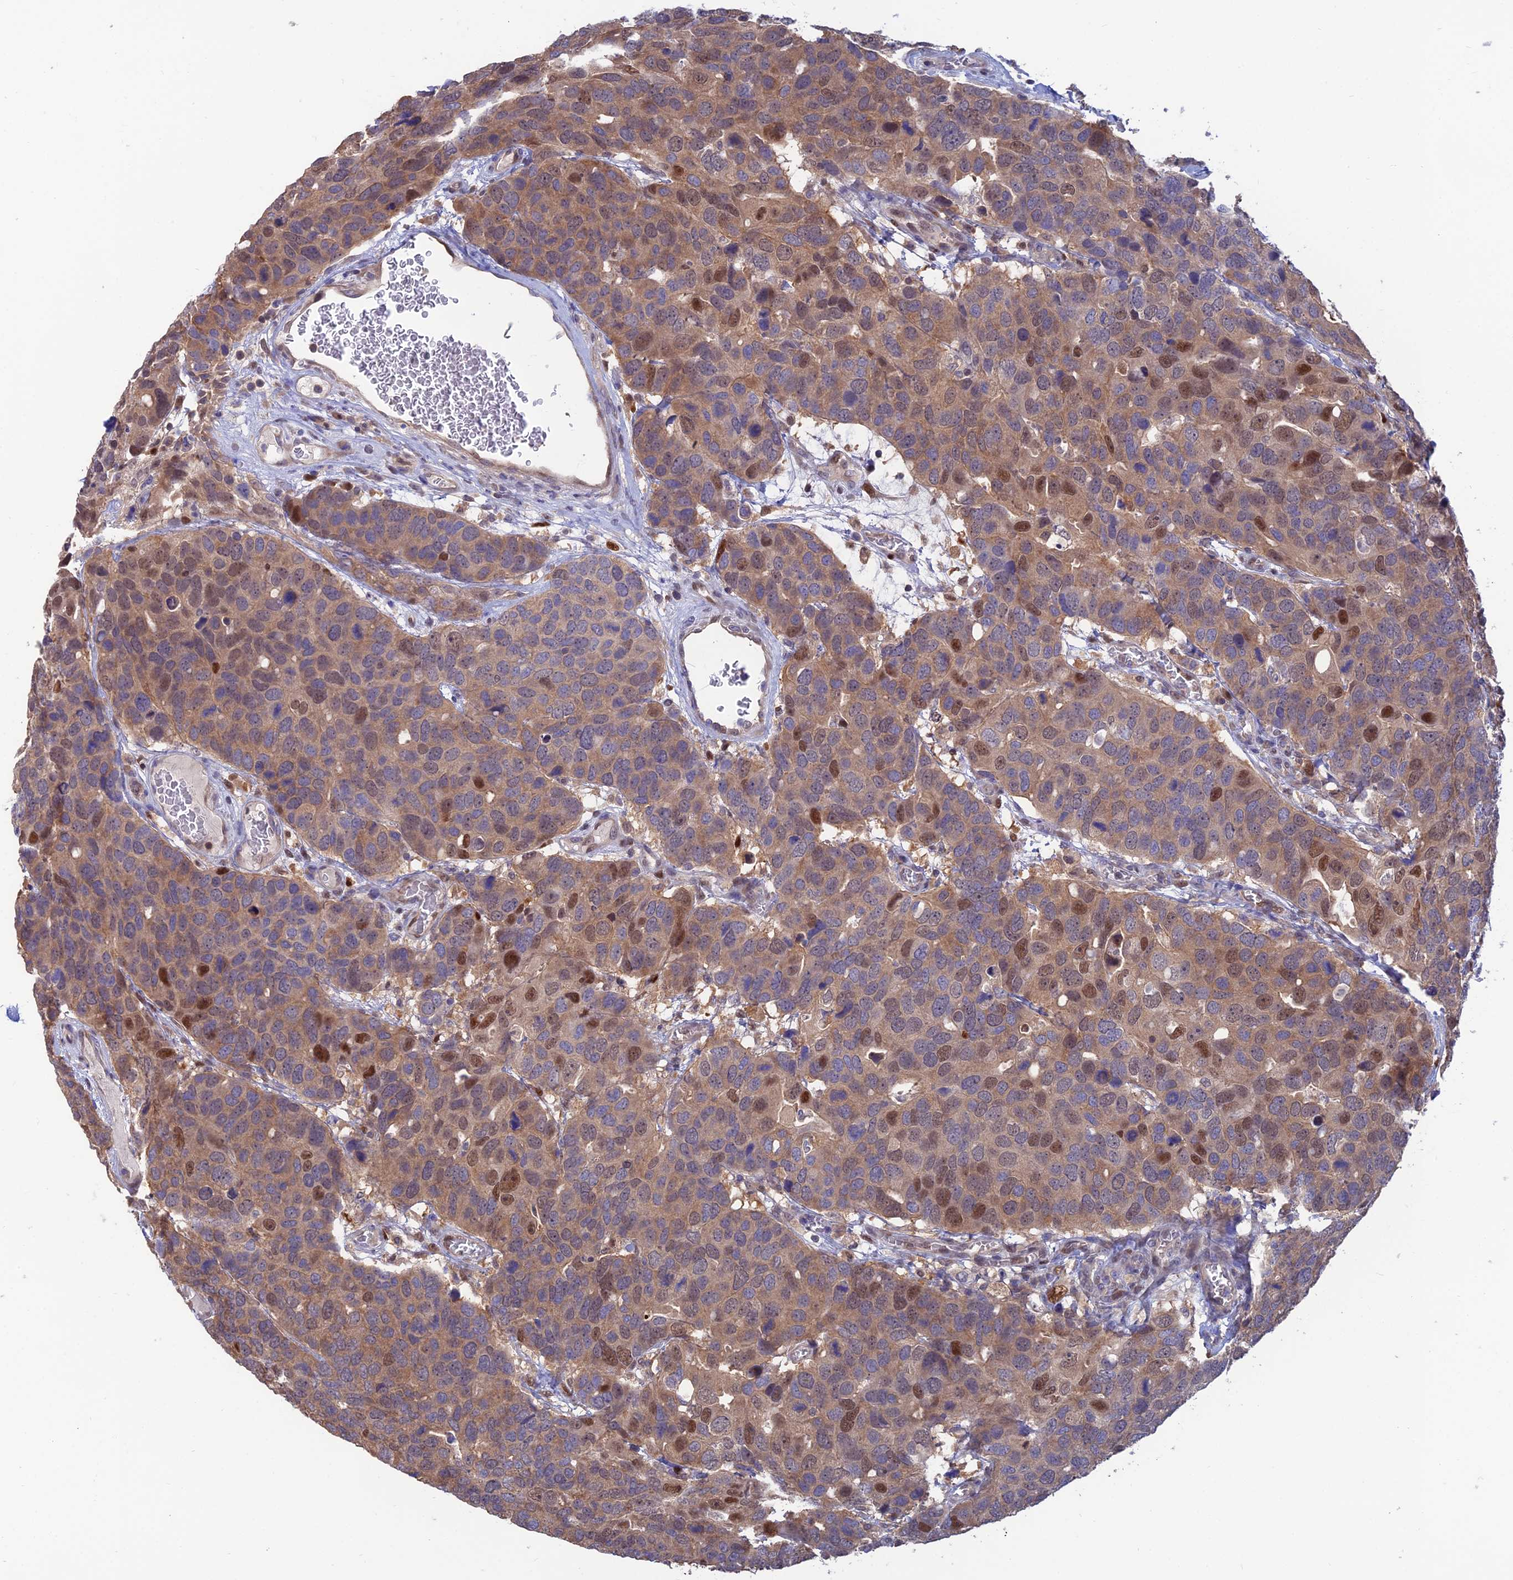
{"staining": {"intensity": "moderate", "quantity": ">75%", "location": "cytoplasmic/membranous,nuclear"}, "tissue": "breast cancer", "cell_type": "Tumor cells", "image_type": "cancer", "snomed": [{"axis": "morphology", "description": "Duct carcinoma"}, {"axis": "topography", "description": "Breast"}], "caption": "IHC photomicrograph of human intraductal carcinoma (breast) stained for a protein (brown), which reveals medium levels of moderate cytoplasmic/membranous and nuclear positivity in approximately >75% of tumor cells.", "gene": "DNPEP", "patient": {"sex": "female", "age": 83}}